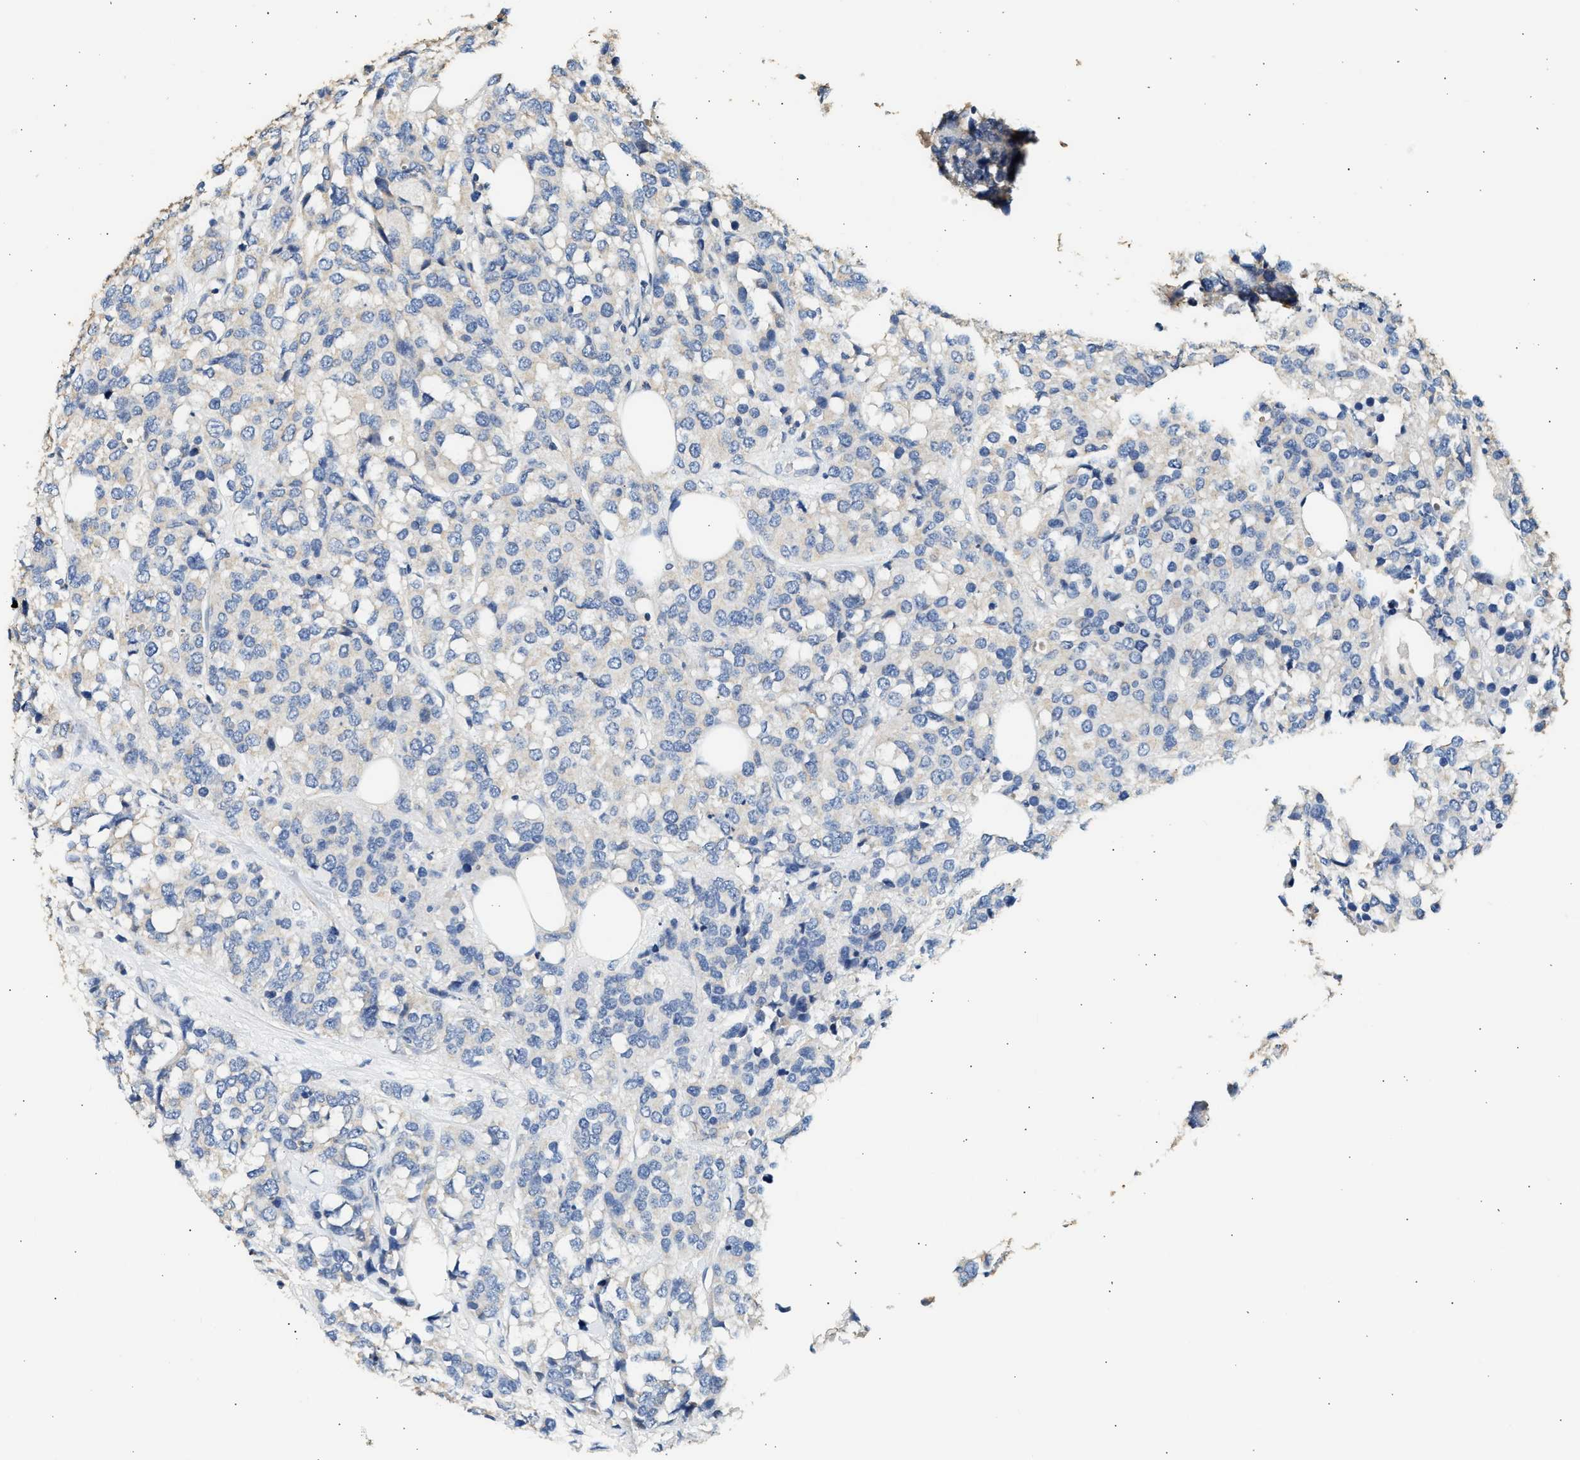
{"staining": {"intensity": "negative", "quantity": "none", "location": "none"}, "tissue": "breast cancer", "cell_type": "Tumor cells", "image_type": "cancer", "snomed": [{"axis": "morphology", "description": "Lobular carcinoma"}, {"axis": "topography", "description": "Breast"}], "caption": "Breast cancer (lobular carcinoma) stained for a protein using immunohistochemistry shows no expression tumor cells.", "gene": "WDR31", "patient": {"sex": "female", "age": 59}}